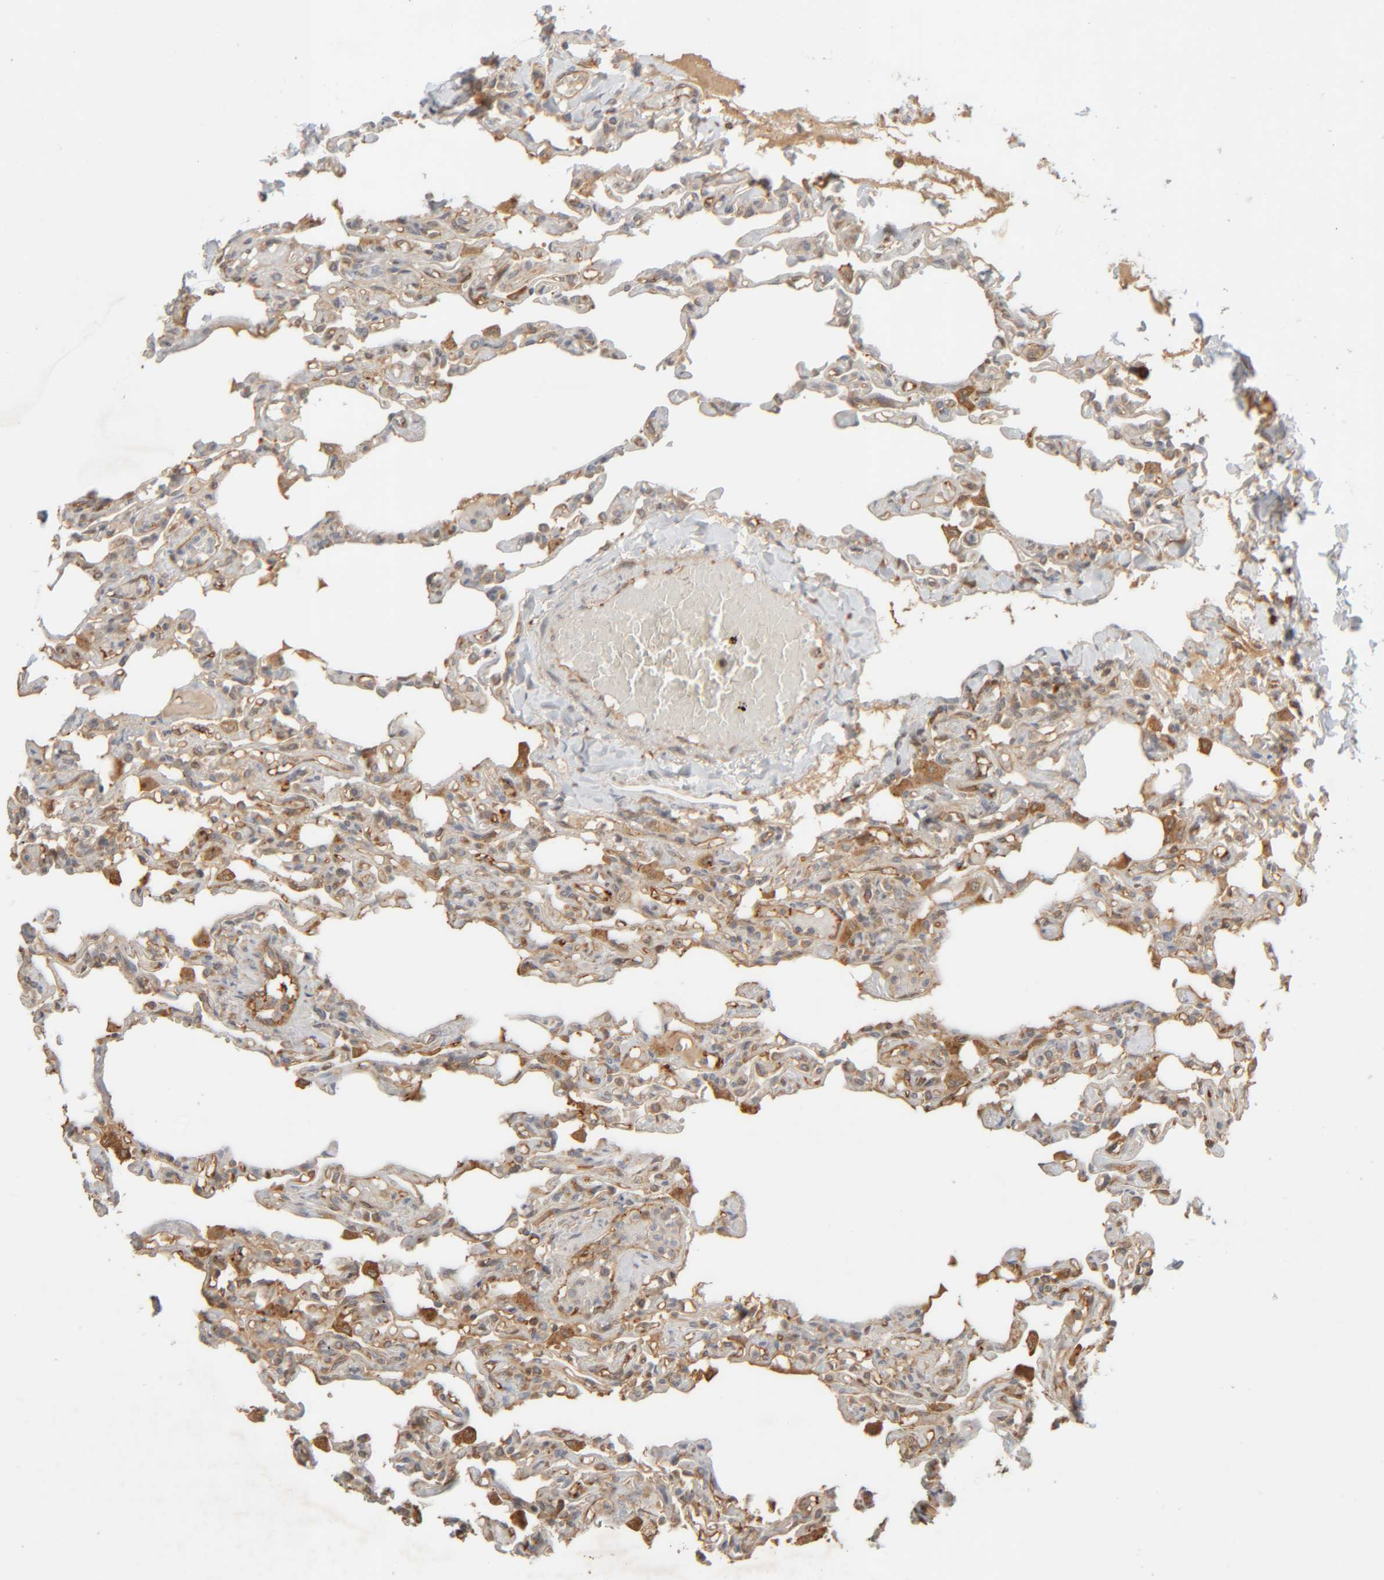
{"staining": {"intensity": "moderate", "quantity": "25%-75%", "location": "cytoplasmic/membranous"}, "tissue": "lung", "cell_type": "Alveolar cells", "image_type": "normal", "snomed": [{"axis": "morphology", "description": "Normal tissue, NOS"}, {"axis": "topography", "description": "Lung"}], "caption": "Brown immunohistochemical staining in benign human lung exhibits moderate cytoplasmic/membranous staining in about 25%-75% of alveolar cells.", "gene": "TMEM192", "patient": {"sex": "male", "age": 21}}